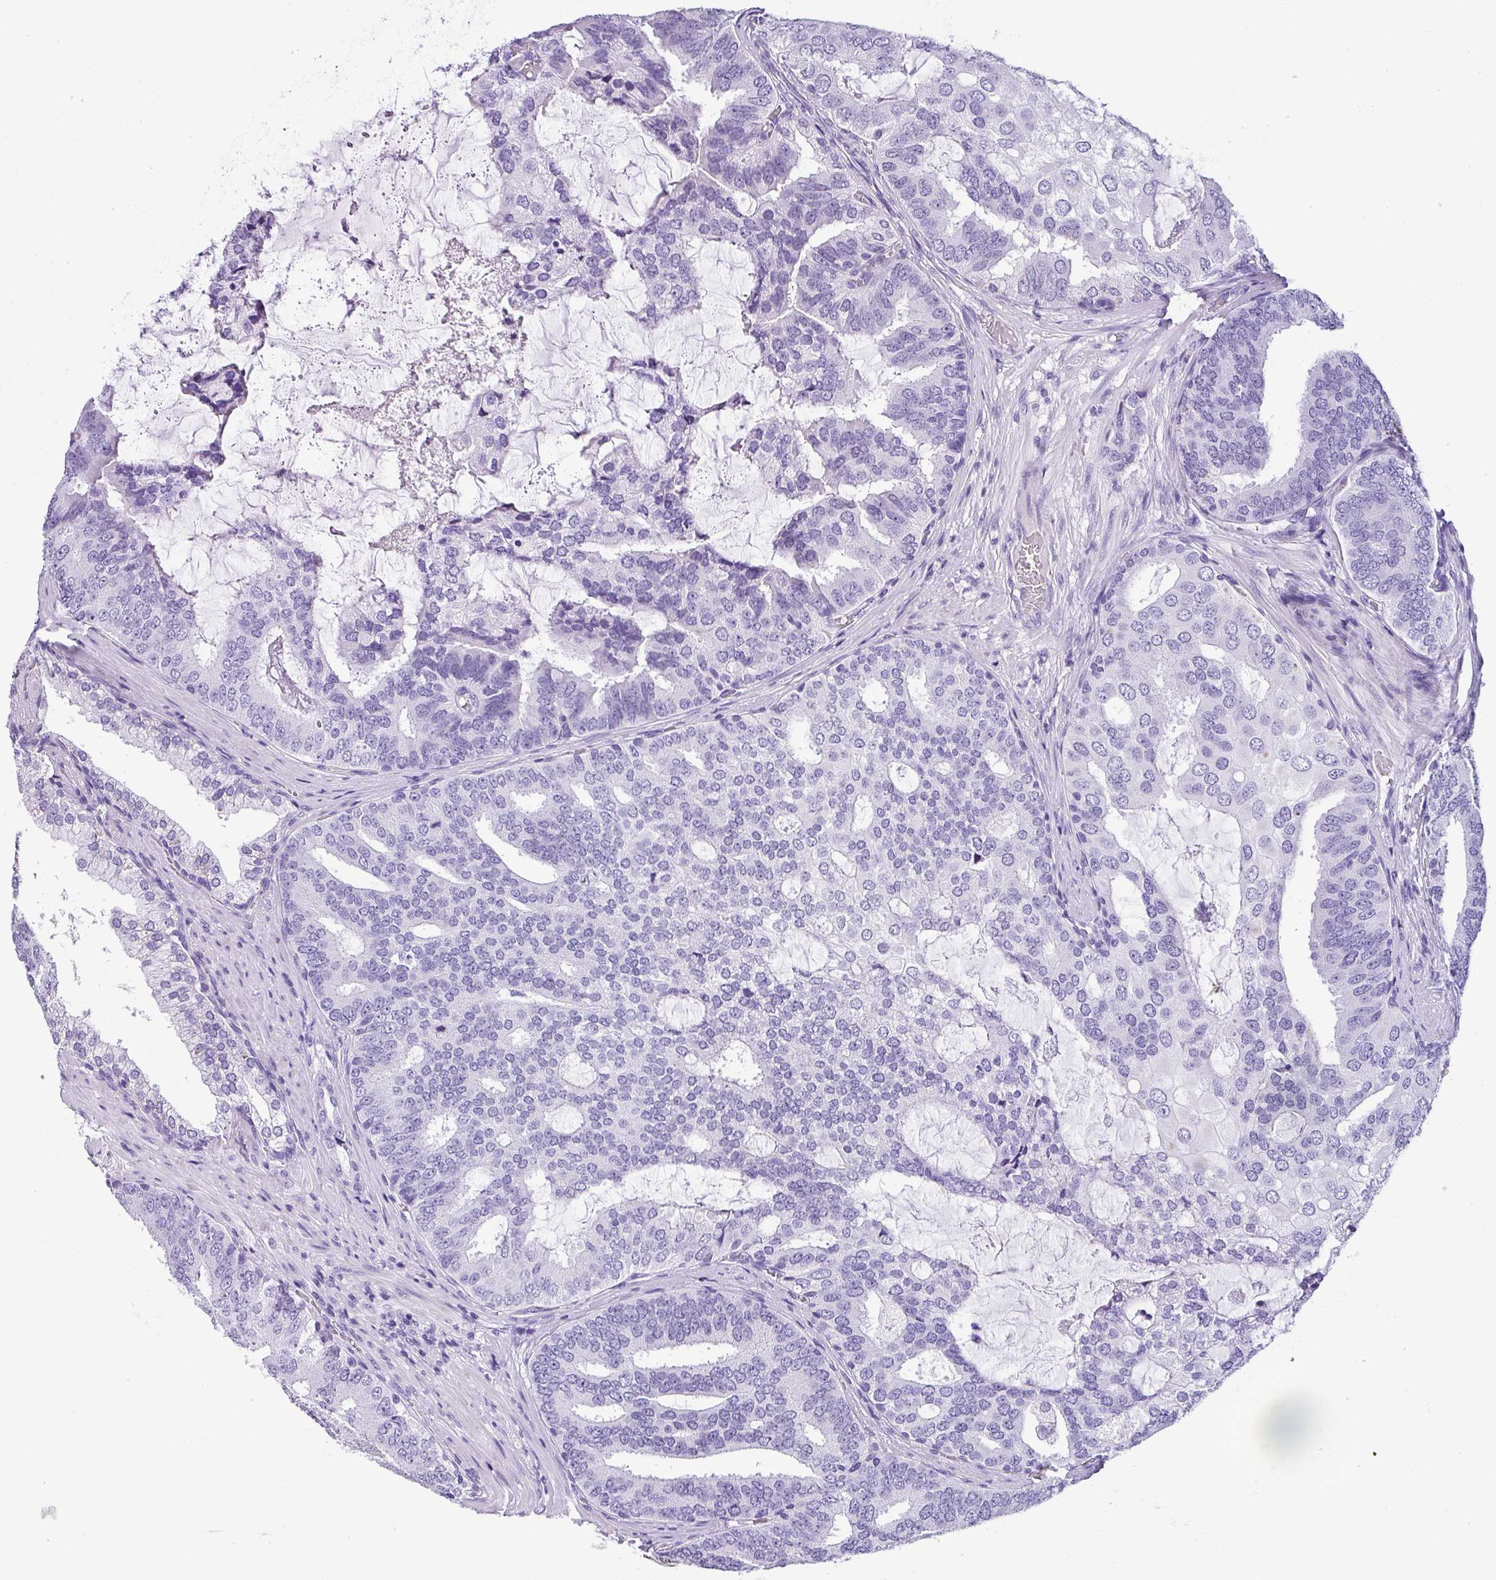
{"staining": {"intensity": "negative", "quantity": "none", "location": "none"}, "tissue": "prostate cancer", "cell_type": "Tumor cells", "image_type": "cancer", "snomed": [{"axis": "morphology", "description": "Adenocarcinoma, High grade"}, {"axis": "topography", "description": "Prostate"}], "caption": "The IHC histopathology image has no significant expression in tumor cells of prostate cancer (adenocarcinoma (high-grade)) tissue. (DAB IHC, high magnification).", "gene": "MUC21", "patient": {"sex": "male", "age": 55}}